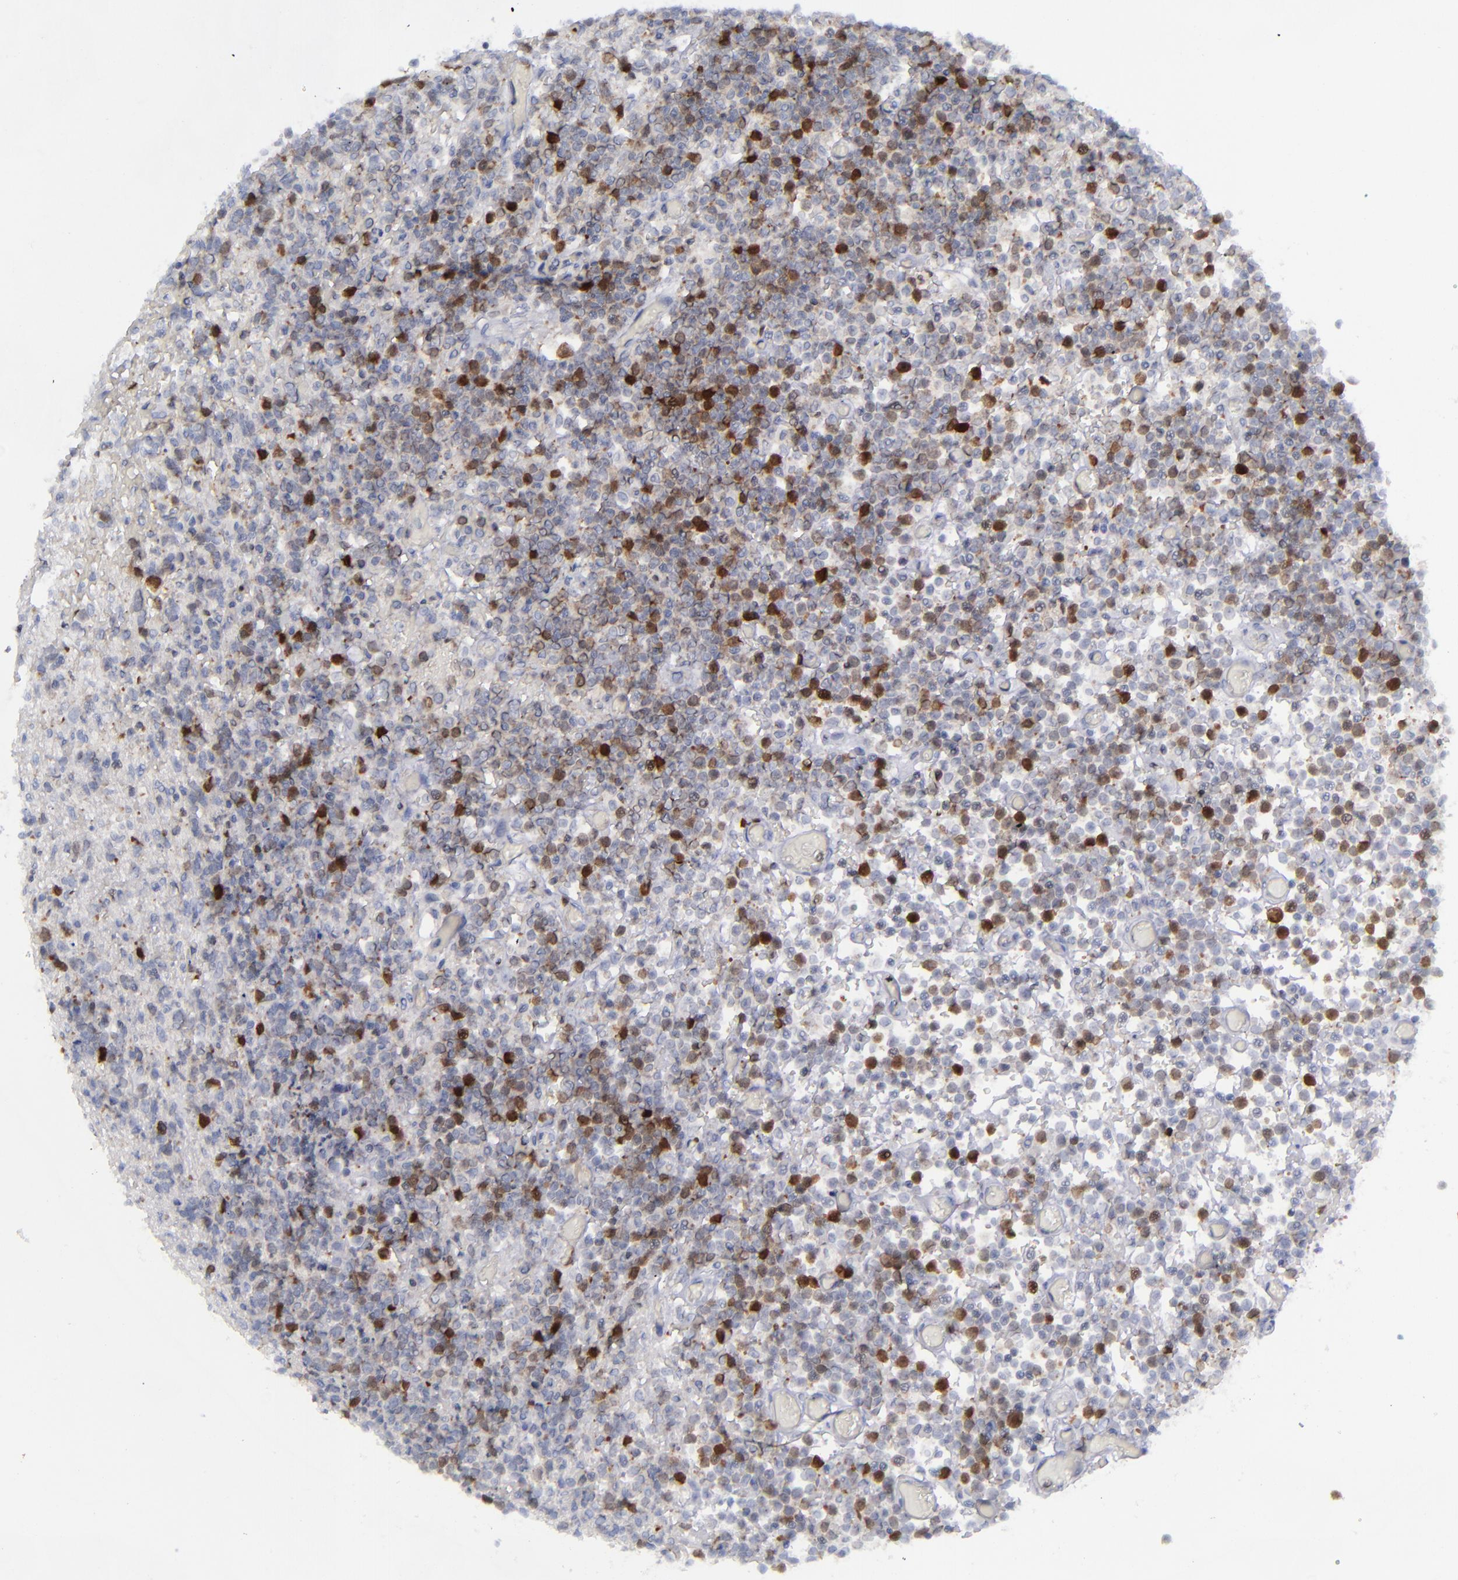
{"staining": {"intensity": "moderate", "quantity": "25%-75%", "location": "cytoplasmic/membranous,nuclear"}, "tissue": "lymphoma", "cell_type": "Tumor cells", "image_type": "cancer", "snomed": [{"axis": "morphology", "description": "Malignant lymphoma, non-Hodgkin's type, High grade"}, {"axis": "topography", "description": "Colon"}], "caption": "A brown stain highlights moderate cytoplasmic/membranous and nuclear expression of a protein in human lymphoma tumor cells.", "gene": "AURKA", "patient": {"sex": "male", "age": 82}}